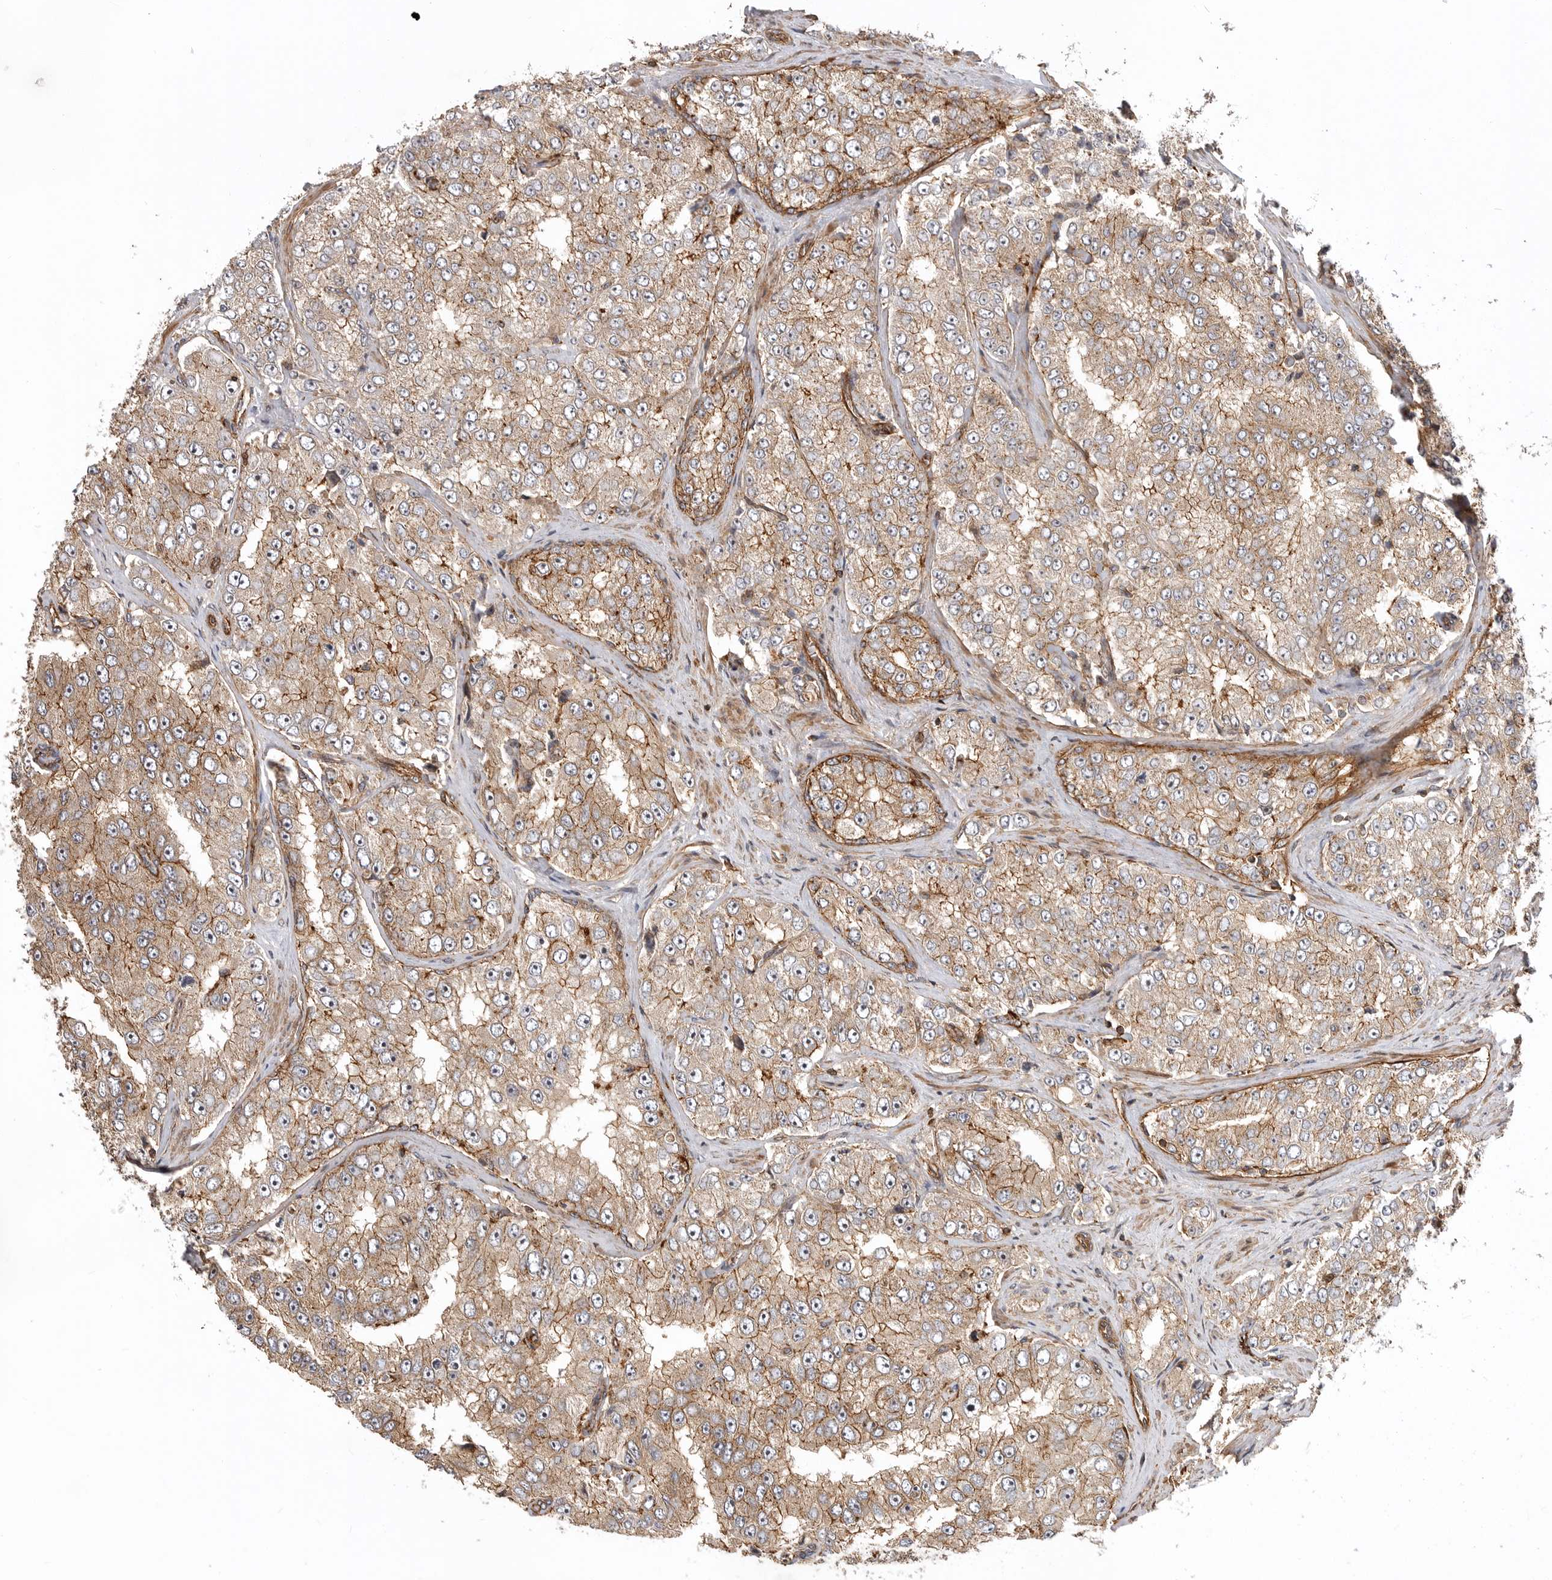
{"staining": {"intensity": "moderate", "quantity": ">75%", "location": "cytoplasmic/membranous"}, "tissue": "prostate cancer", "cell_type": "Tumor cells", "image_type": "cancer", "snomed": [{"axis": "morphology", "description": "Adenocarcinoma, High grade"}, {"axis": "topography", "description": "Prostate"}], "caption": "A medium amount of moderate cytoplasmic/membranous expression is present in approximately >75% of tumor cells in prostate adenocarcinoma (high-grade) tissue.", "gene": "GPATCH2", "patient": {"sex": "male", "age": 58}}